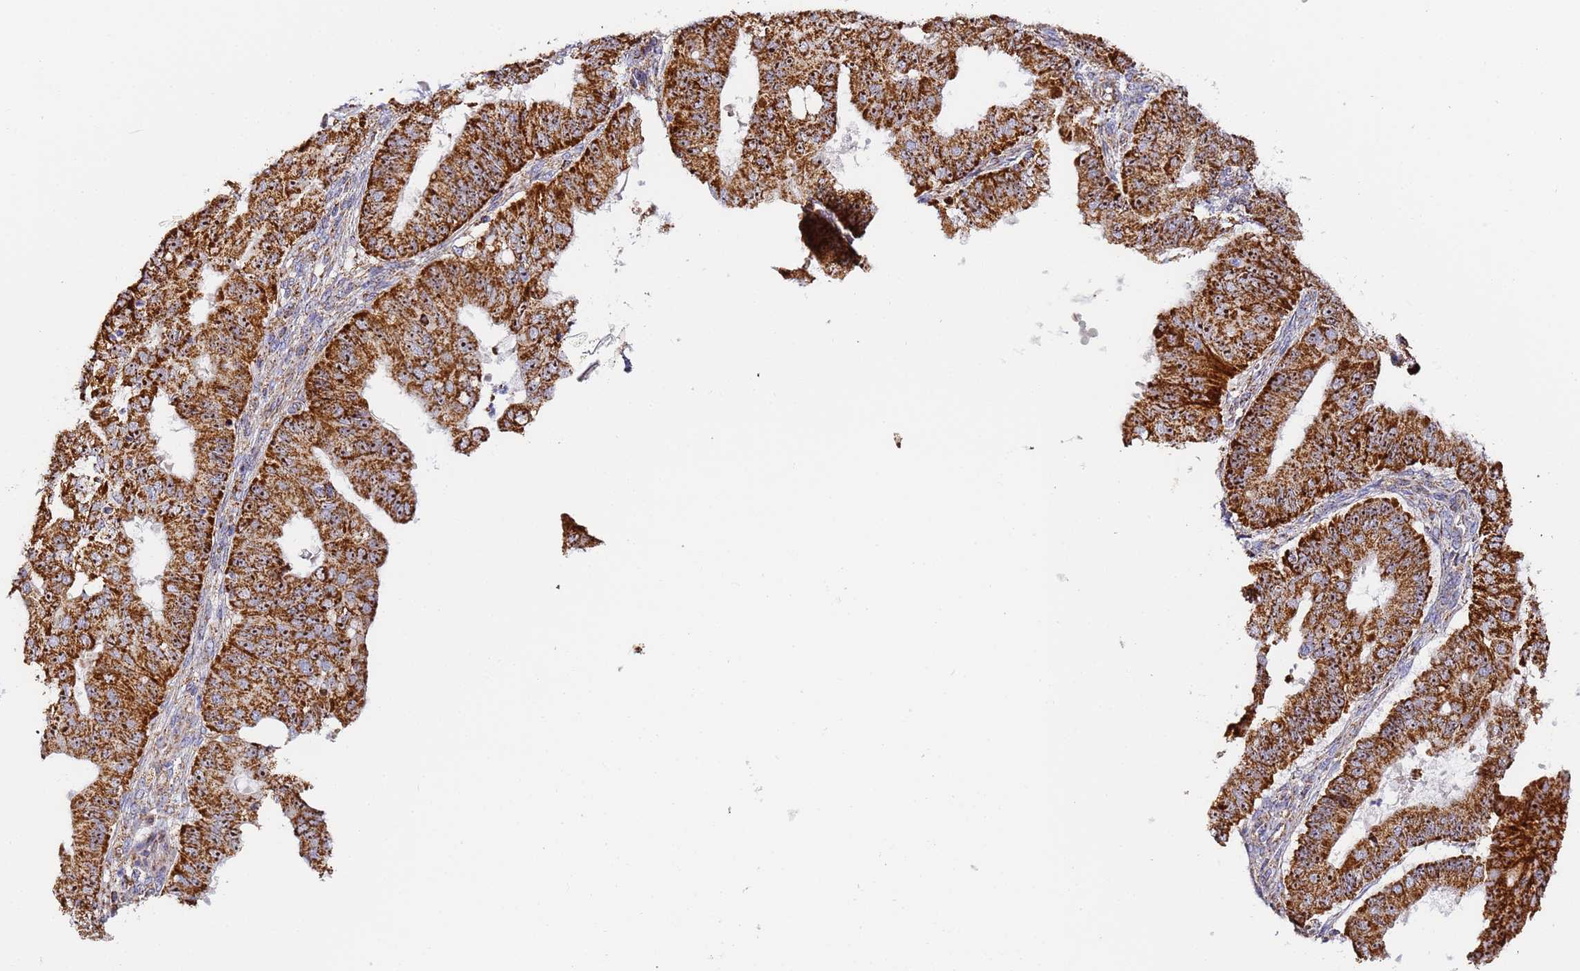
{"staining": {"intensity": "strong", "quantity": ">75%", "location": "cytoplasmic/membranous,nuclear"}, "tissue": "ovarian cancer", "cell_type": "Tumor cells", "image_type": "cancer", "snomed": [{"axis": "morphology", "description": "Carcinoma, endometroid"}, {"axis": "topography", "description": "Appendix"}, {"axis": "topography", "description": "Ovary"}], "caption": "A histopathology image of human ovarian cancer (endometroid carcinoma) stained for a protein displays strong cytoplasmic/membranous and nuclear brown staining in tumor cells.", "gene": "FRG2C", "patient": {"sex": "female", "age": 42}}